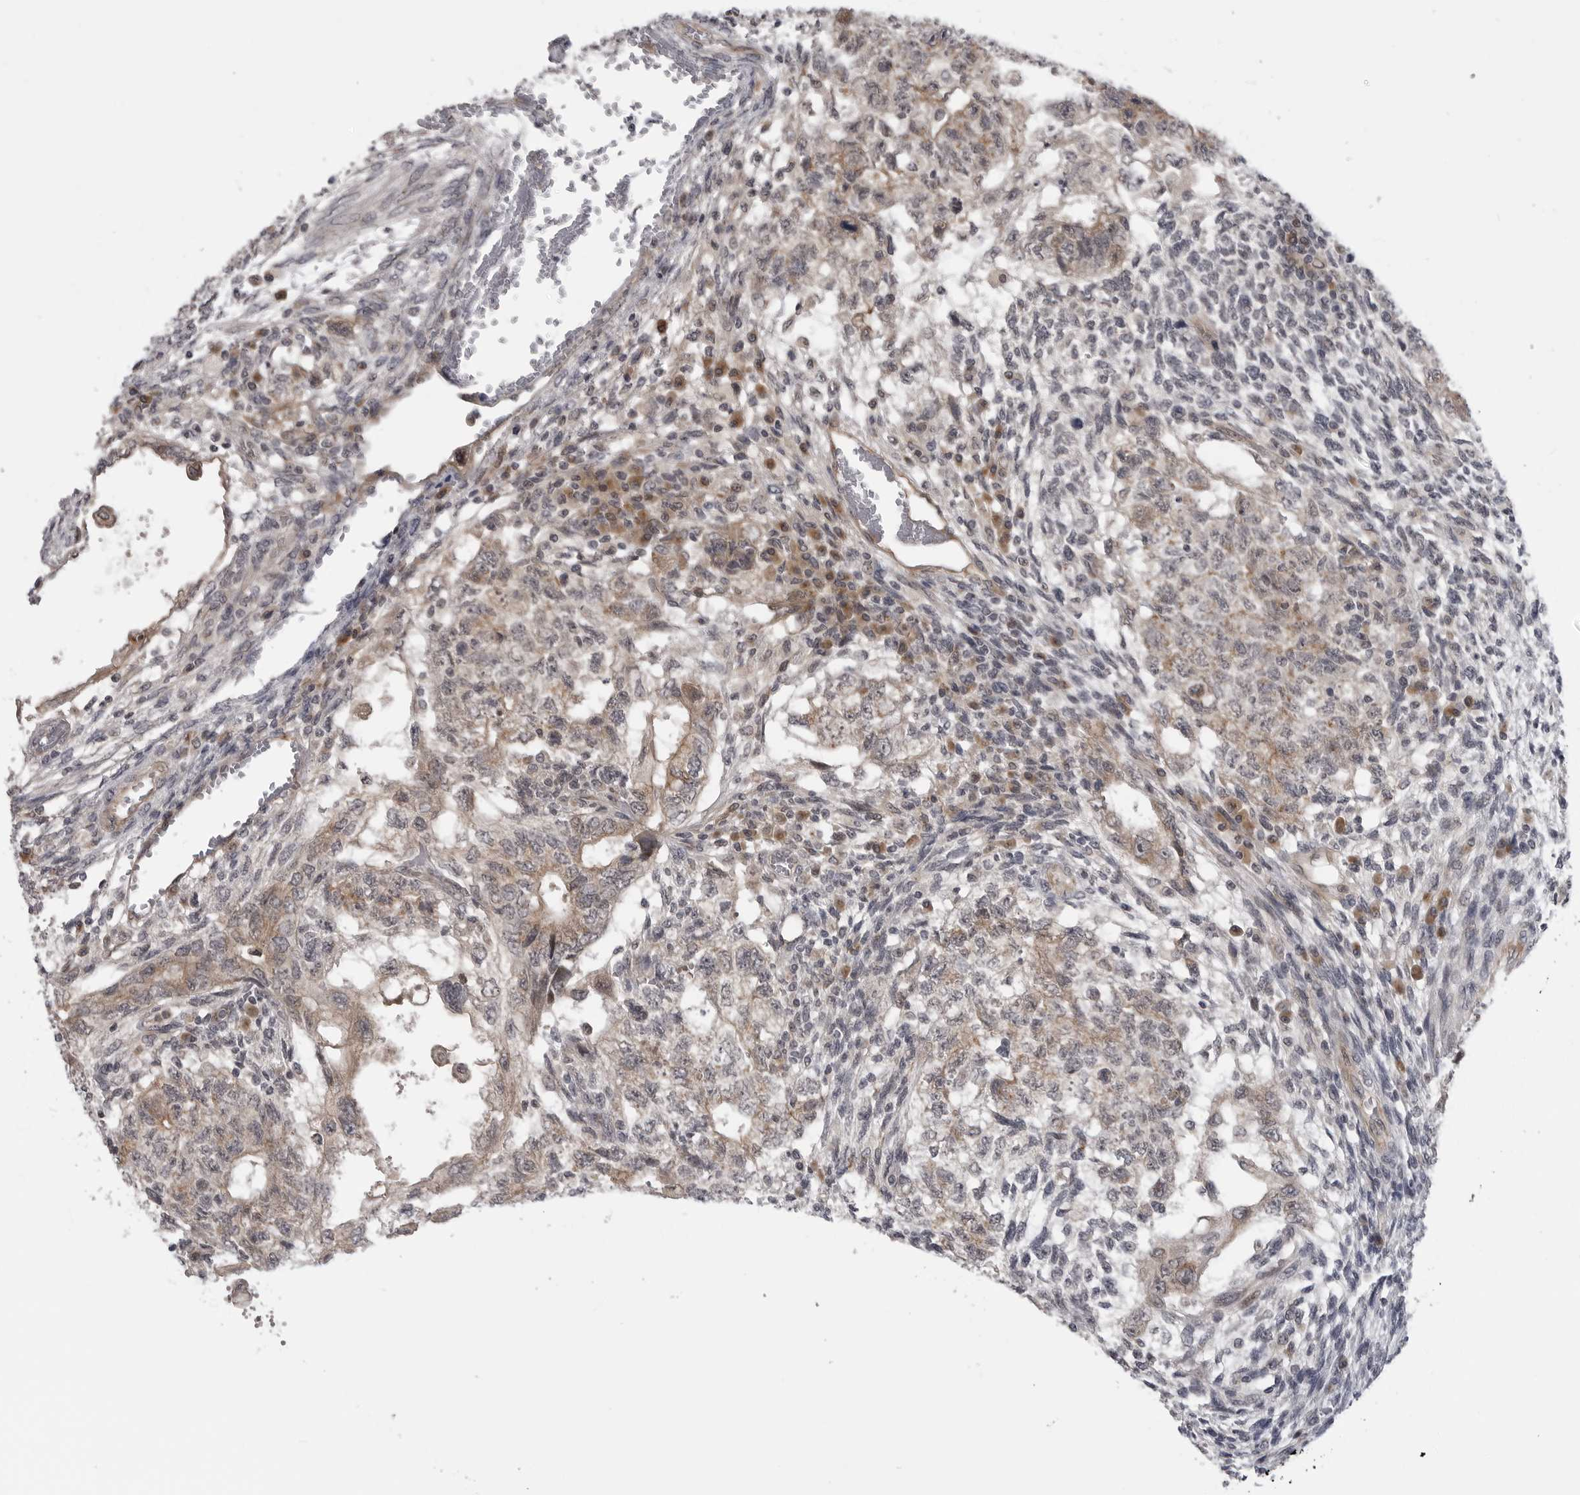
{"staining": {"intensity": "moderate", "quantity": ">75%", "location": "cytoplasmic/membranous"}, "tissue": "testis cancer", "cell_type": "Tumor cells", "image_type": "cancer", "snomed": [{"axis": "morphology", "description": "Normal tissue, NOS"}, {"axis": "morphology", "description": "Carcinoma, Embryonal, NOS"}, {"axis": "topography", "description": "Testis"}], "caption": "Testis cancer tissue demonstrates moderate cytoplasmic/membranous positivity in about >75% of tumor cells, visualized by immunohistochemistry.", "gene": "LRRC45", "patient": {"sex": "male", "age": 36}}